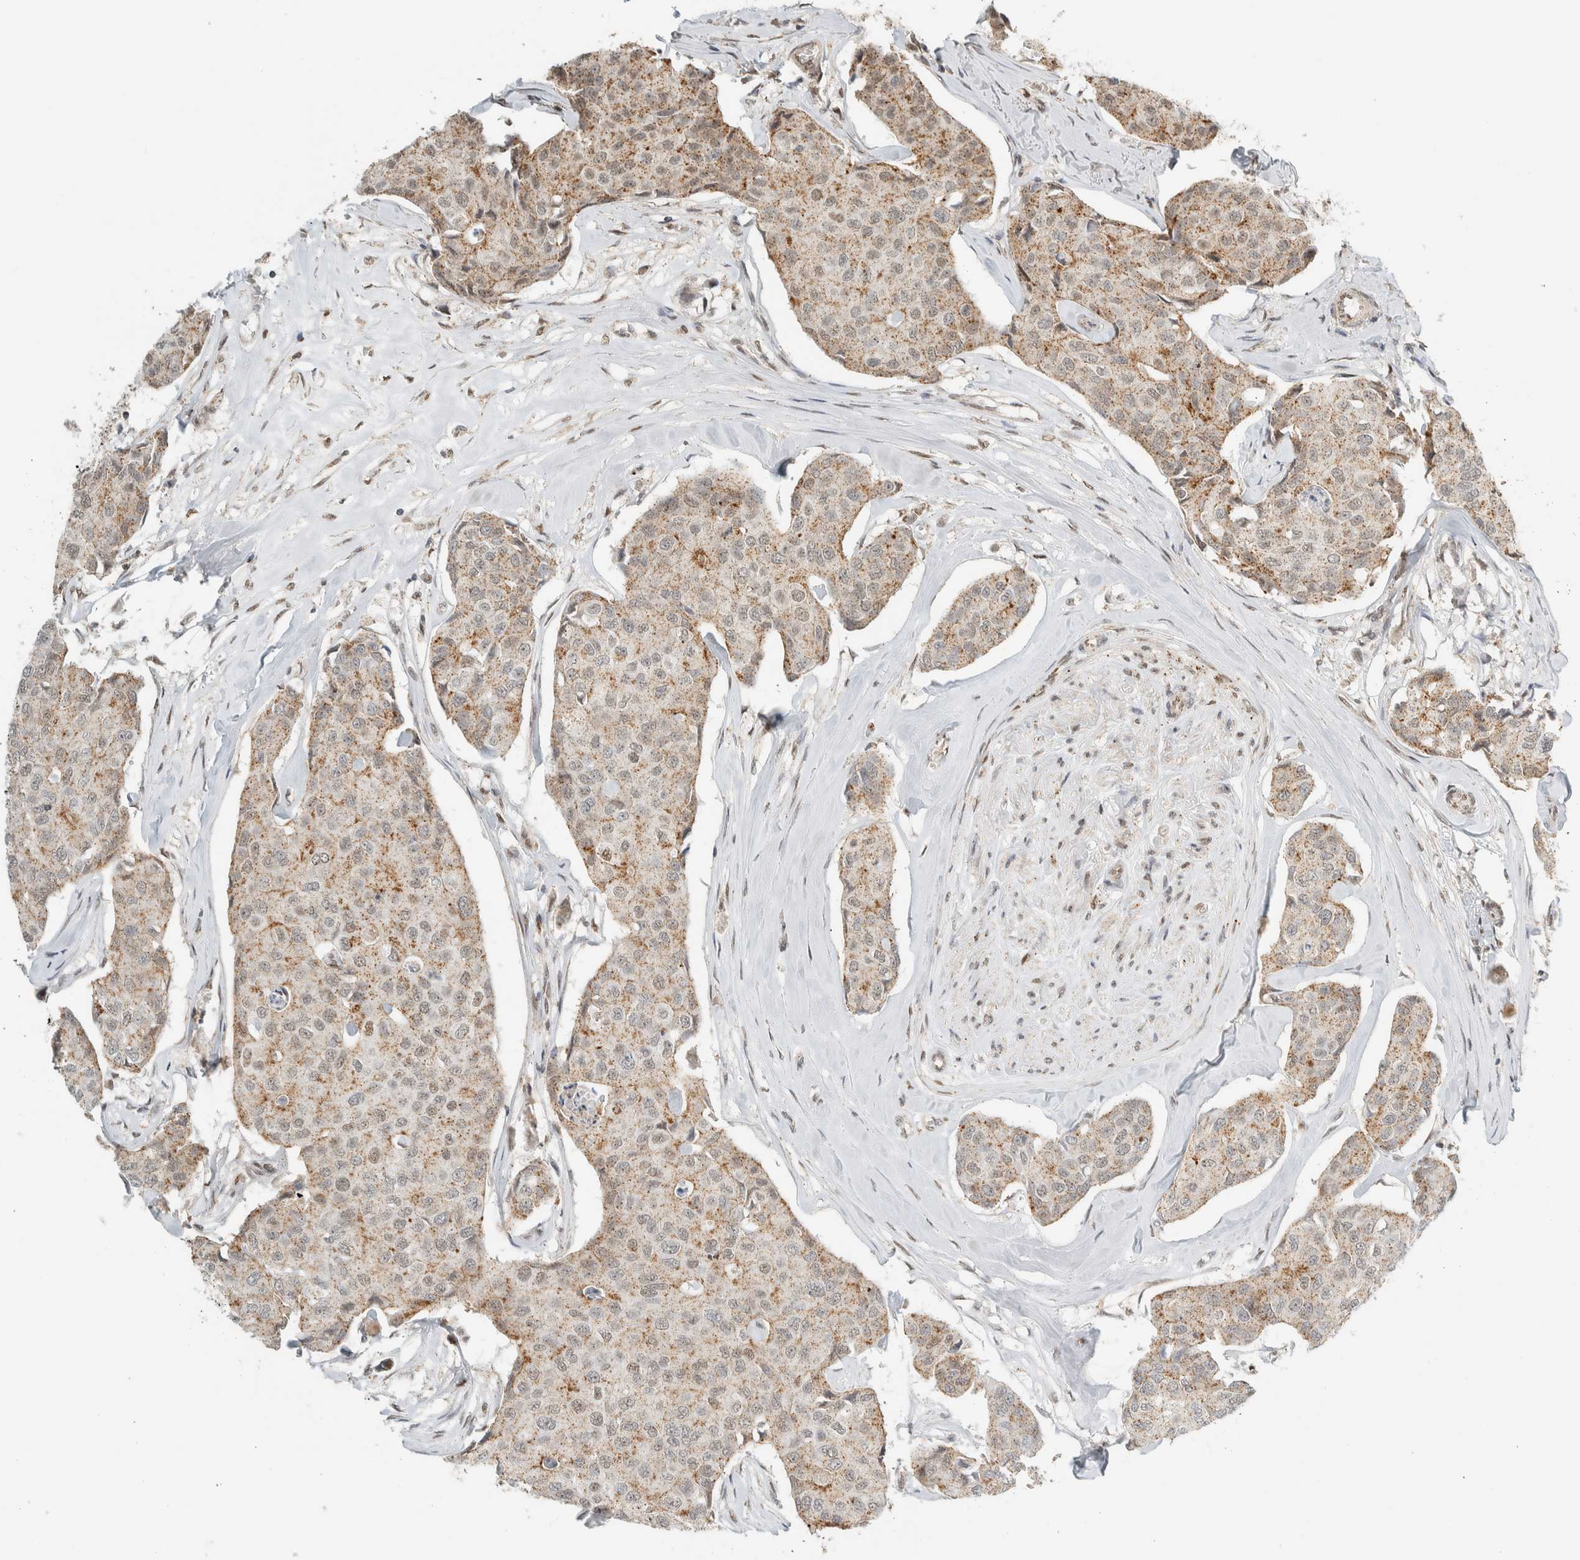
{"staining": {"intensity": "weak", "quantity": ">75%", "location": "cytoplasmic/membranous"}, "tissue": "breast cancer", "cell_type": "Tumor cells", "image_type": "cancer", "snomed": [{"axis": "morphology", "description": "Duct carcinoma"}, {"axis": "topography", "description": "Breast"}], "caption": "Approximately >75% of tumor cells in human breast invasive ductal carcinoma show weak cytoplasmic/membranous protein staining as visualized by brown immunohistochemical staining.", "gene": "TFE3", "patient": {"sex": "female", "age": 80}}